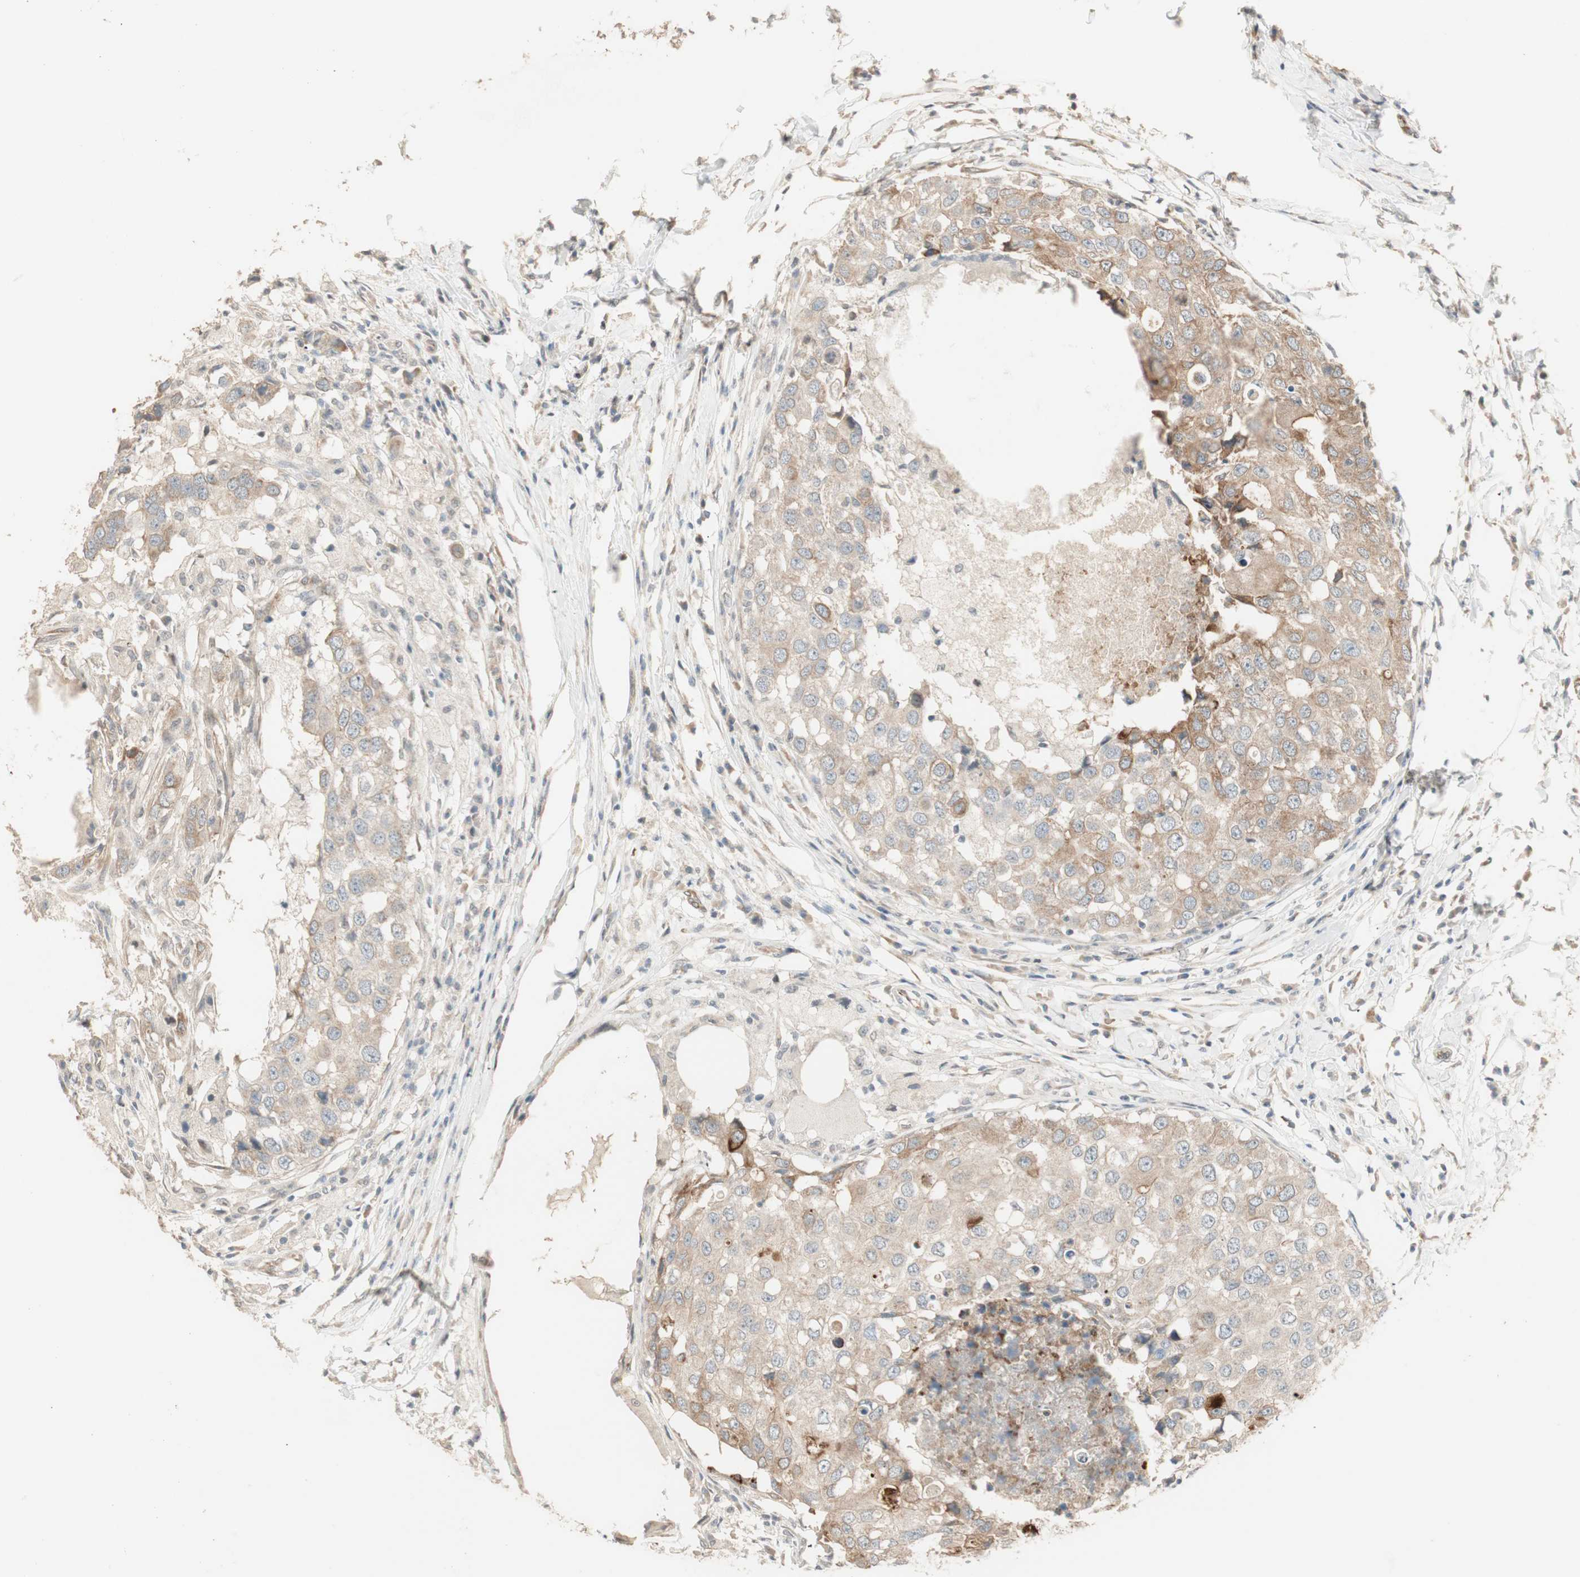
{"staining": {"intensity": "weak", "quantity": ">75%", "location": "cytoplasmic/membranous"}, "tissue": "breast cancer", "cell_type": "Tumor cells", "image_type": "cancer", "snomed": [{"axis": "morphology", "description": "Duct carcinoma"}, {"axis": "topography", "description": "Breast"}], "caption": "Immunohistochemical staining of breast cancer shows low levels of weak cytoplasmic/membranous positivity in about >75% of tumor cells.", "gene": "TASOR", "patient": {"sex": "female", "age": 27}}